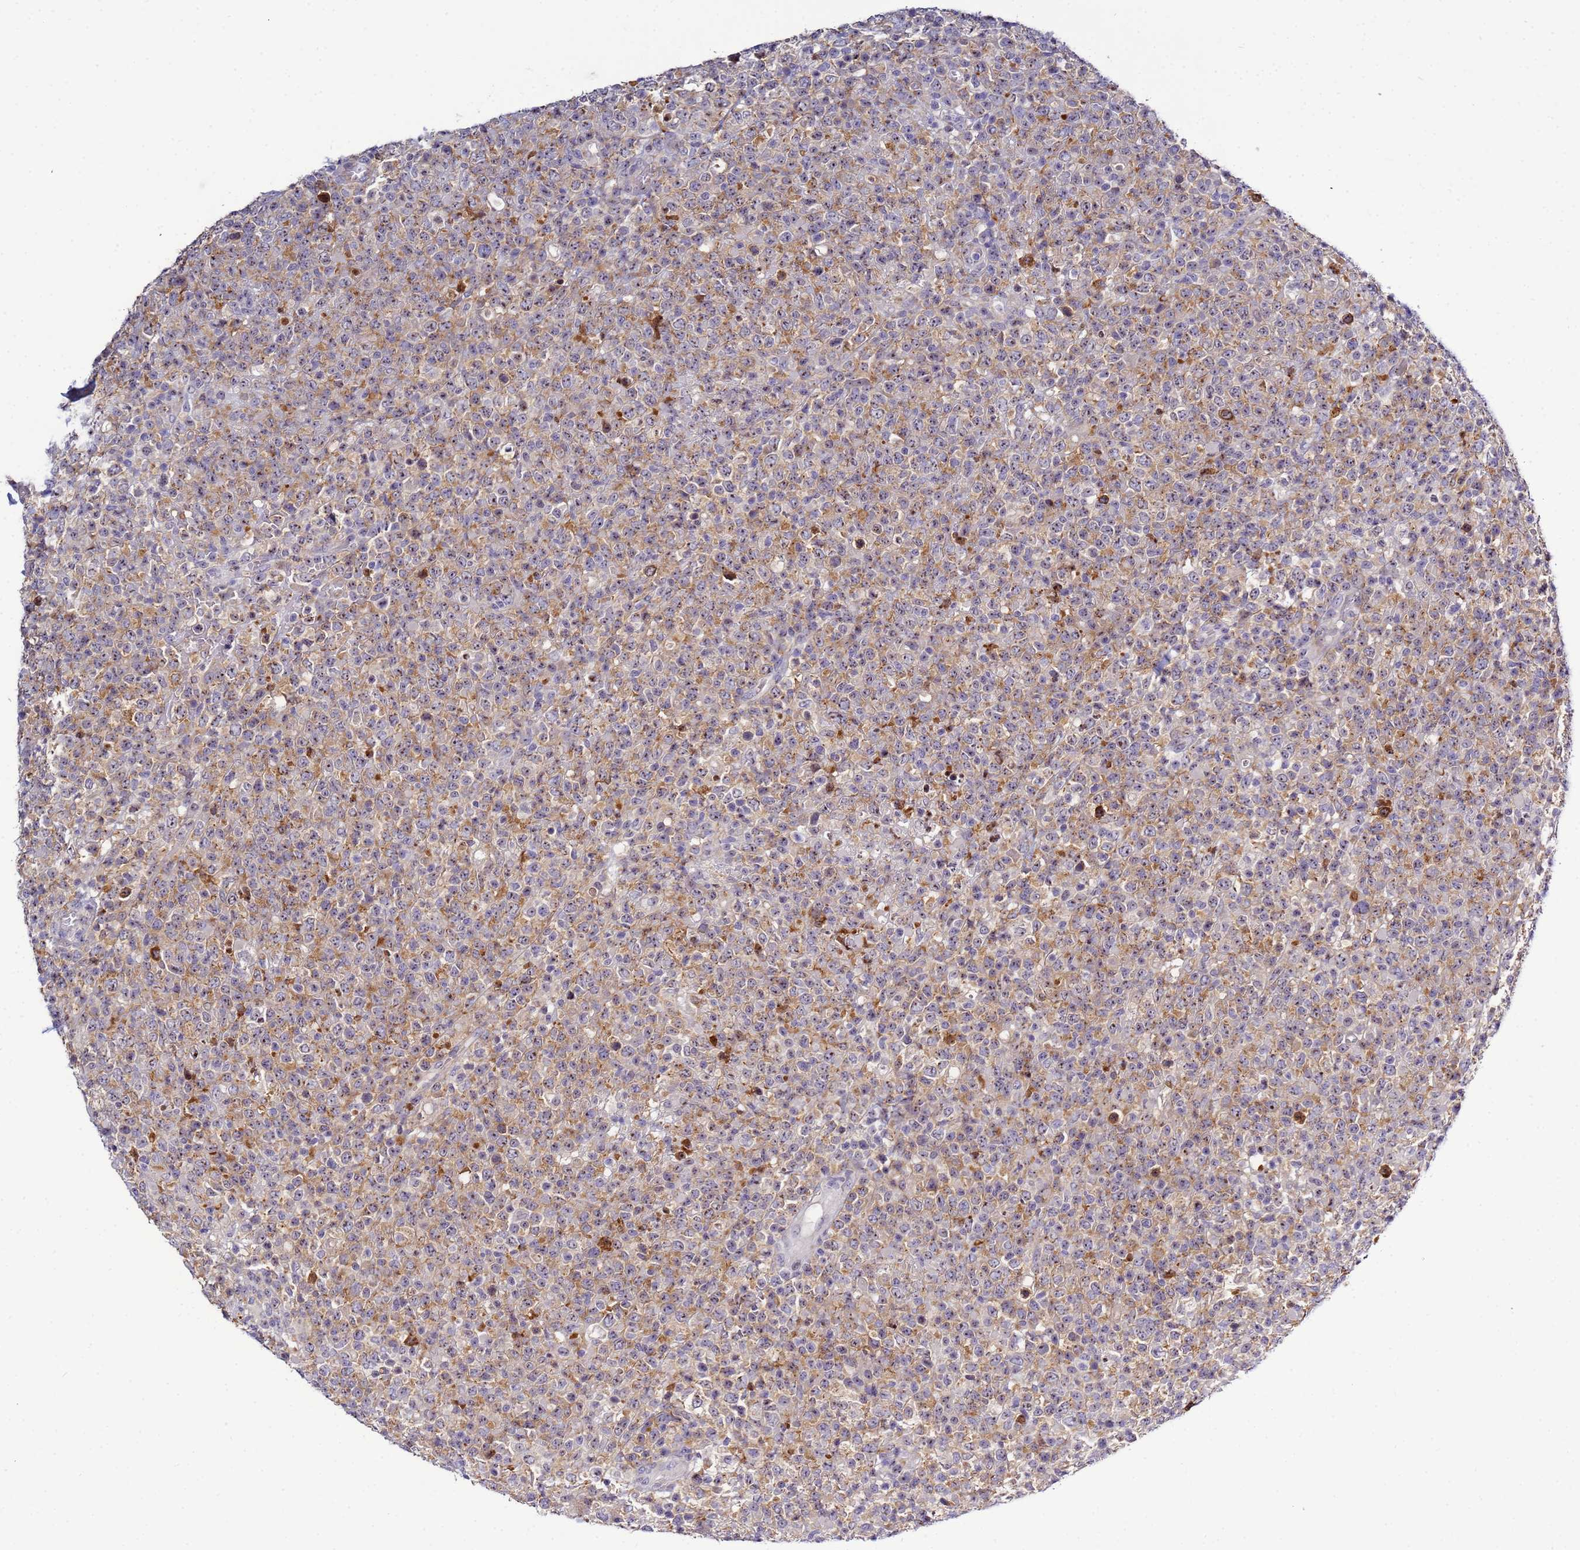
{"staining": {"intensity": "moderate", "quantity": "25%-75%", "location": "cytoplasmic/membranous,nuclear"}, "tissue": "lymphoma", "cell_type": "Tumor cells", "image_type": "cancer", "snomed": [{"axis": "morphology", "description": "Malignant lymphoma, non-Hodgkin's type, High grade"}, {"axis": "topography", "description": "Colon"}], "caption": "This is an image of immunohistochemistry (IHC) staining of lymphoma, which shows moderate positivity in the cytoplasmic/membranous and nuclear of tumor cells.", "gene": "NOL8", "patient": {"sex": "female", "age": 53}}